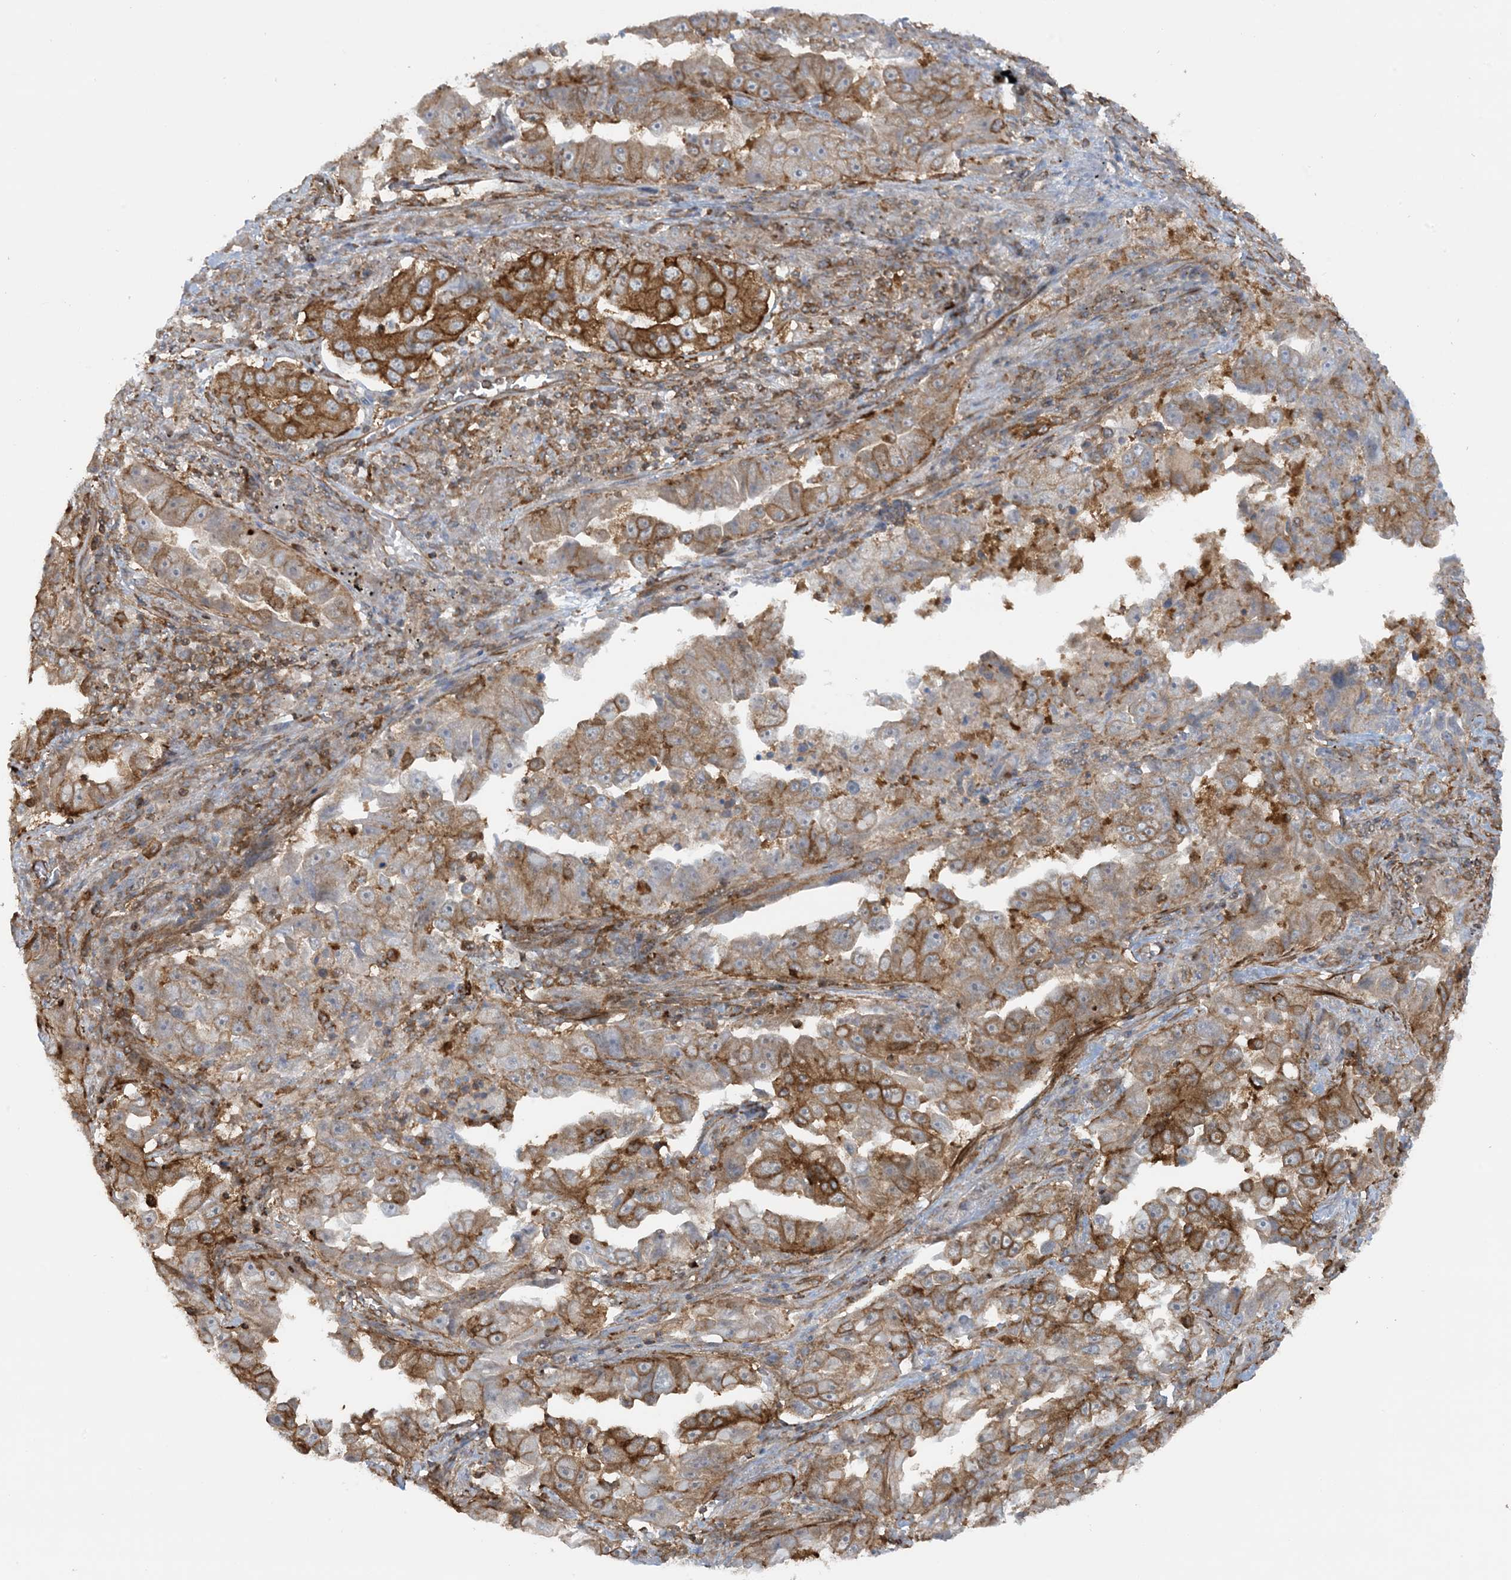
{"staining": {"intensity": "moderate", "quantity": ">75%", "location": "cytoplasmic/membranous"}, "tissue": "lung cancer", "cell_type": "Tumor cells", "image_type": "cancer", "snomed": [{"axis": "morphology", "description": "Adenocarcinoma, NOS"}, {"axis": "topography", "description": "Lung"}], "caption": "The image demonstrates a brown stain indicating the presence of a protein in the cytoplasmic/membranous of tumor cells in lung cancer (adenocarcinoma).", "gene": "STAM2", "patient": {"sex": "female", "age": 51}}